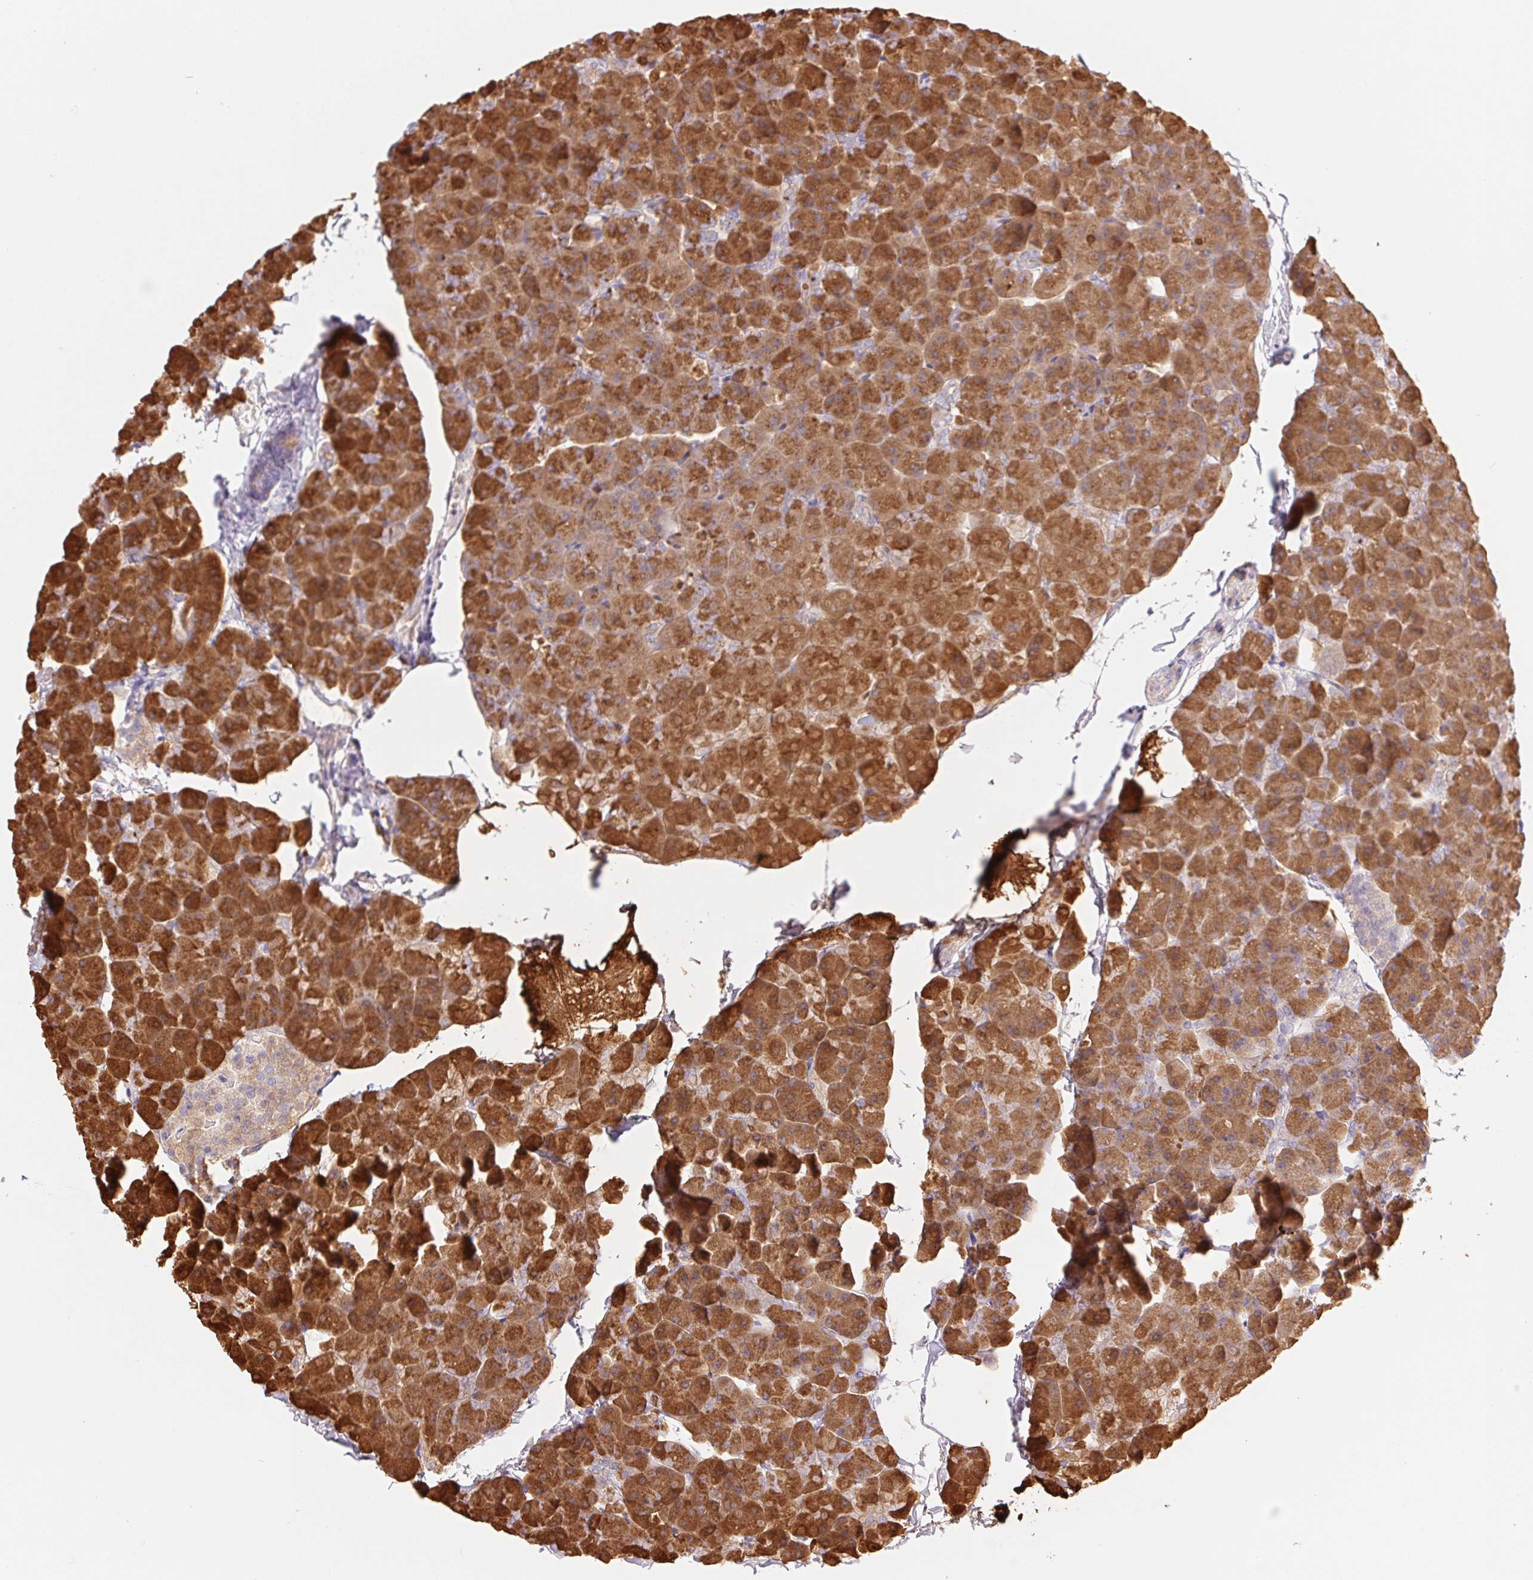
{"staining": {"intensity": "strong", "quantity": ">75%", "location": "cytoplasmic/membranous"}, "tissue": "pancreas", "cell_type": "Exocrine glandular cells", "image_type": "normal", "snomed": [{"axis": "morphology", "description": "Normal tissue, NOS"}, {"axis": "topography", "description": "Pancreas"}], "caption": "Exocrine glandular cells display high levels of strong cytoplasmic/membranous staining in about >75% of cells in normal pancreas. (DAB (3,3'-diaminobenzidine) IHC, brown staining for protein, blue staining for nuclei).", "gene": "PNLIP", "patient": {"sex": "male", "age": 35}}